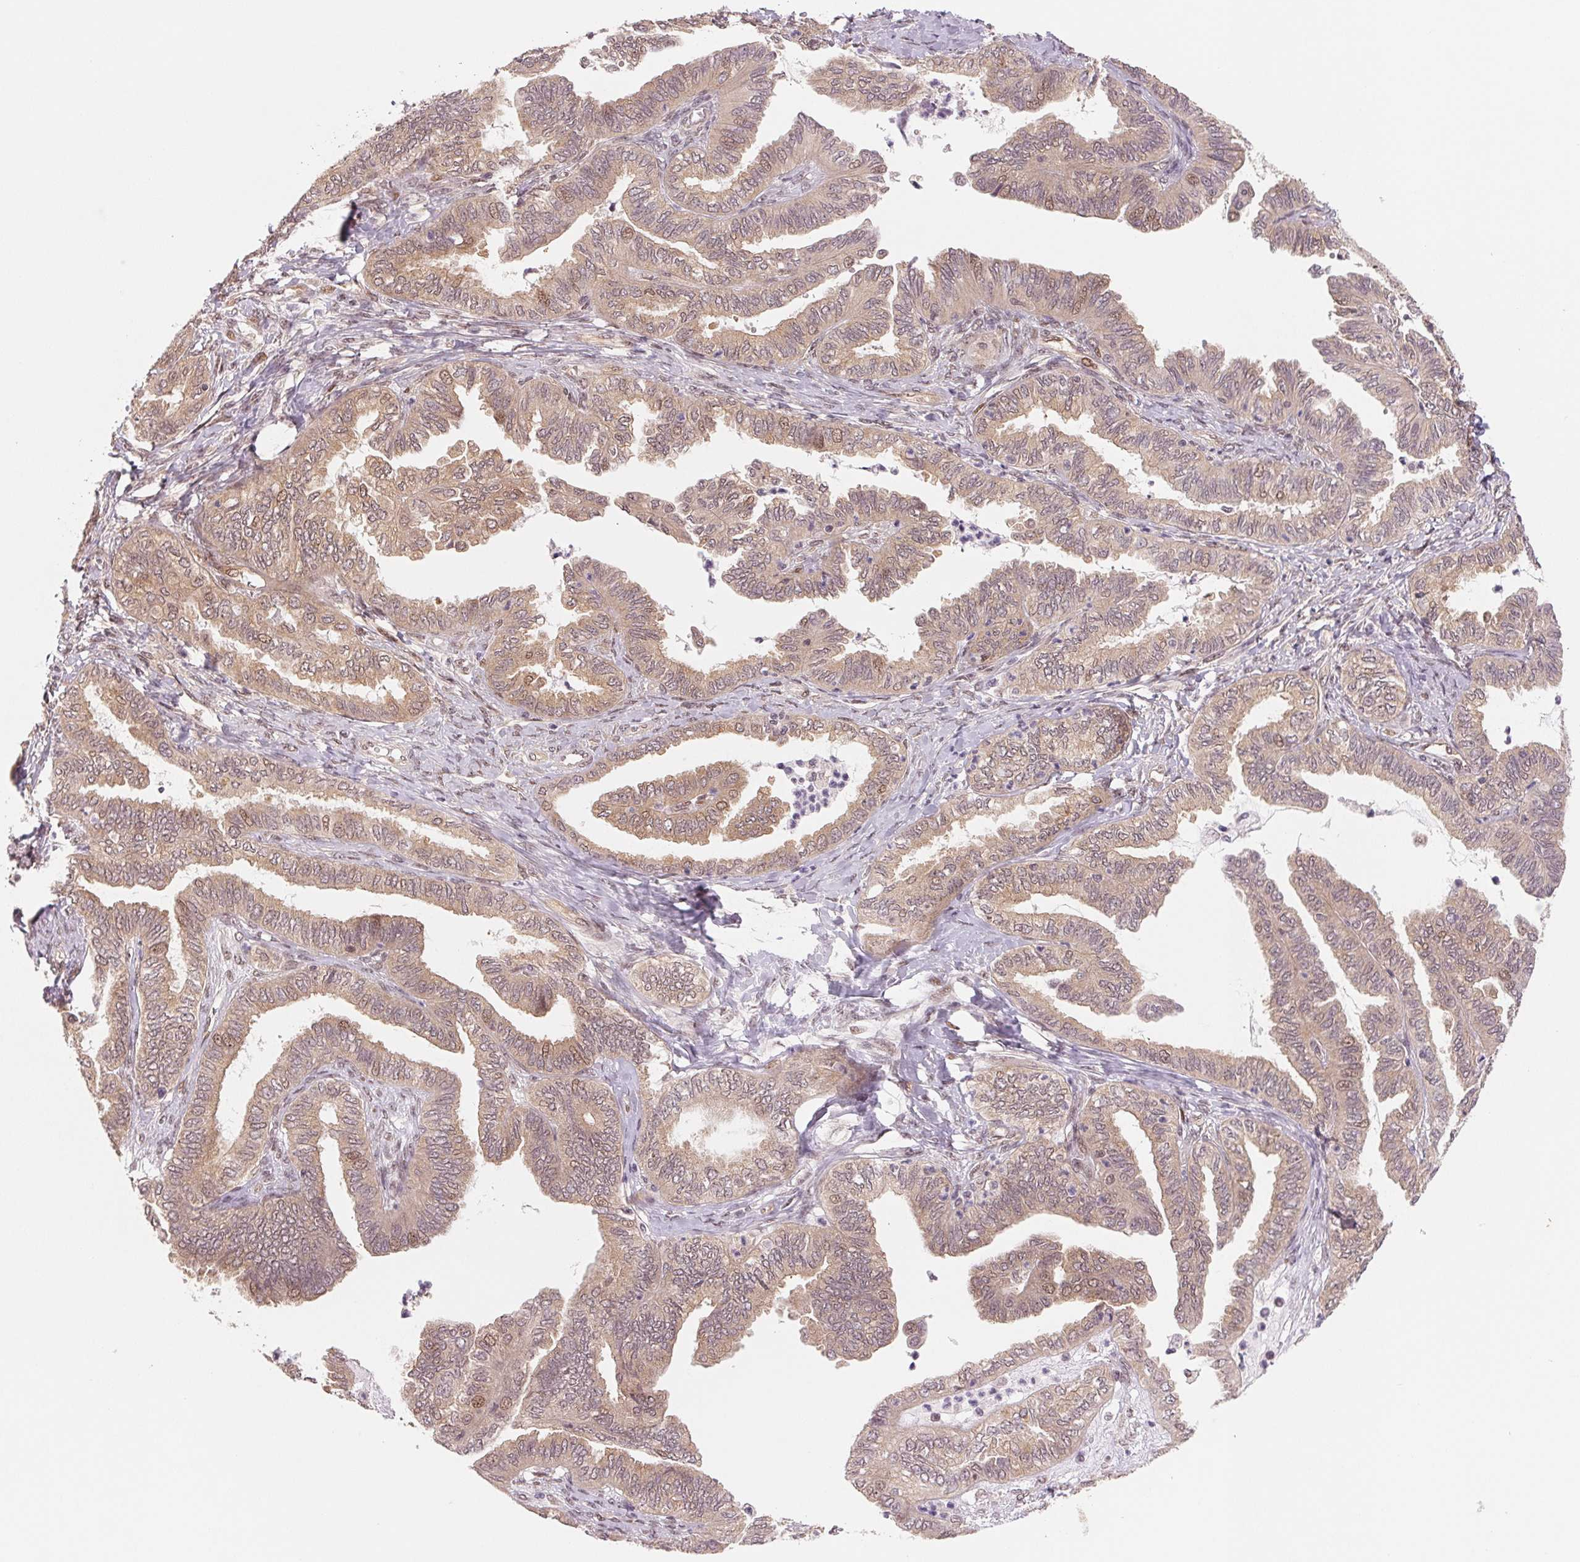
{"staining": {"intensity": "weak", "quantity": "25%-75%", "location": "cytoplasmic/membranous"}, "tissue": "ovarian cancer", "cell_type": "Tumor cells", "image_type": "cancer", "snomed": [{"axis": "morphology", "description": "Carcinoma, endometroid"}, {"axis": "topography", "description": "Ovary"}], "caption": "Immunohistochemical staining of ovarian cancer reveals weak cytoplasmic/membranous protein positivity in approximately 25%-75% of tumor cells. Using DAB (brown) and hematoxylin (blue) stains, captured at high magnification using brightfield microscopy.", "gene": "DNAJB6", "patient": {"sex": "female", "age": 70}}